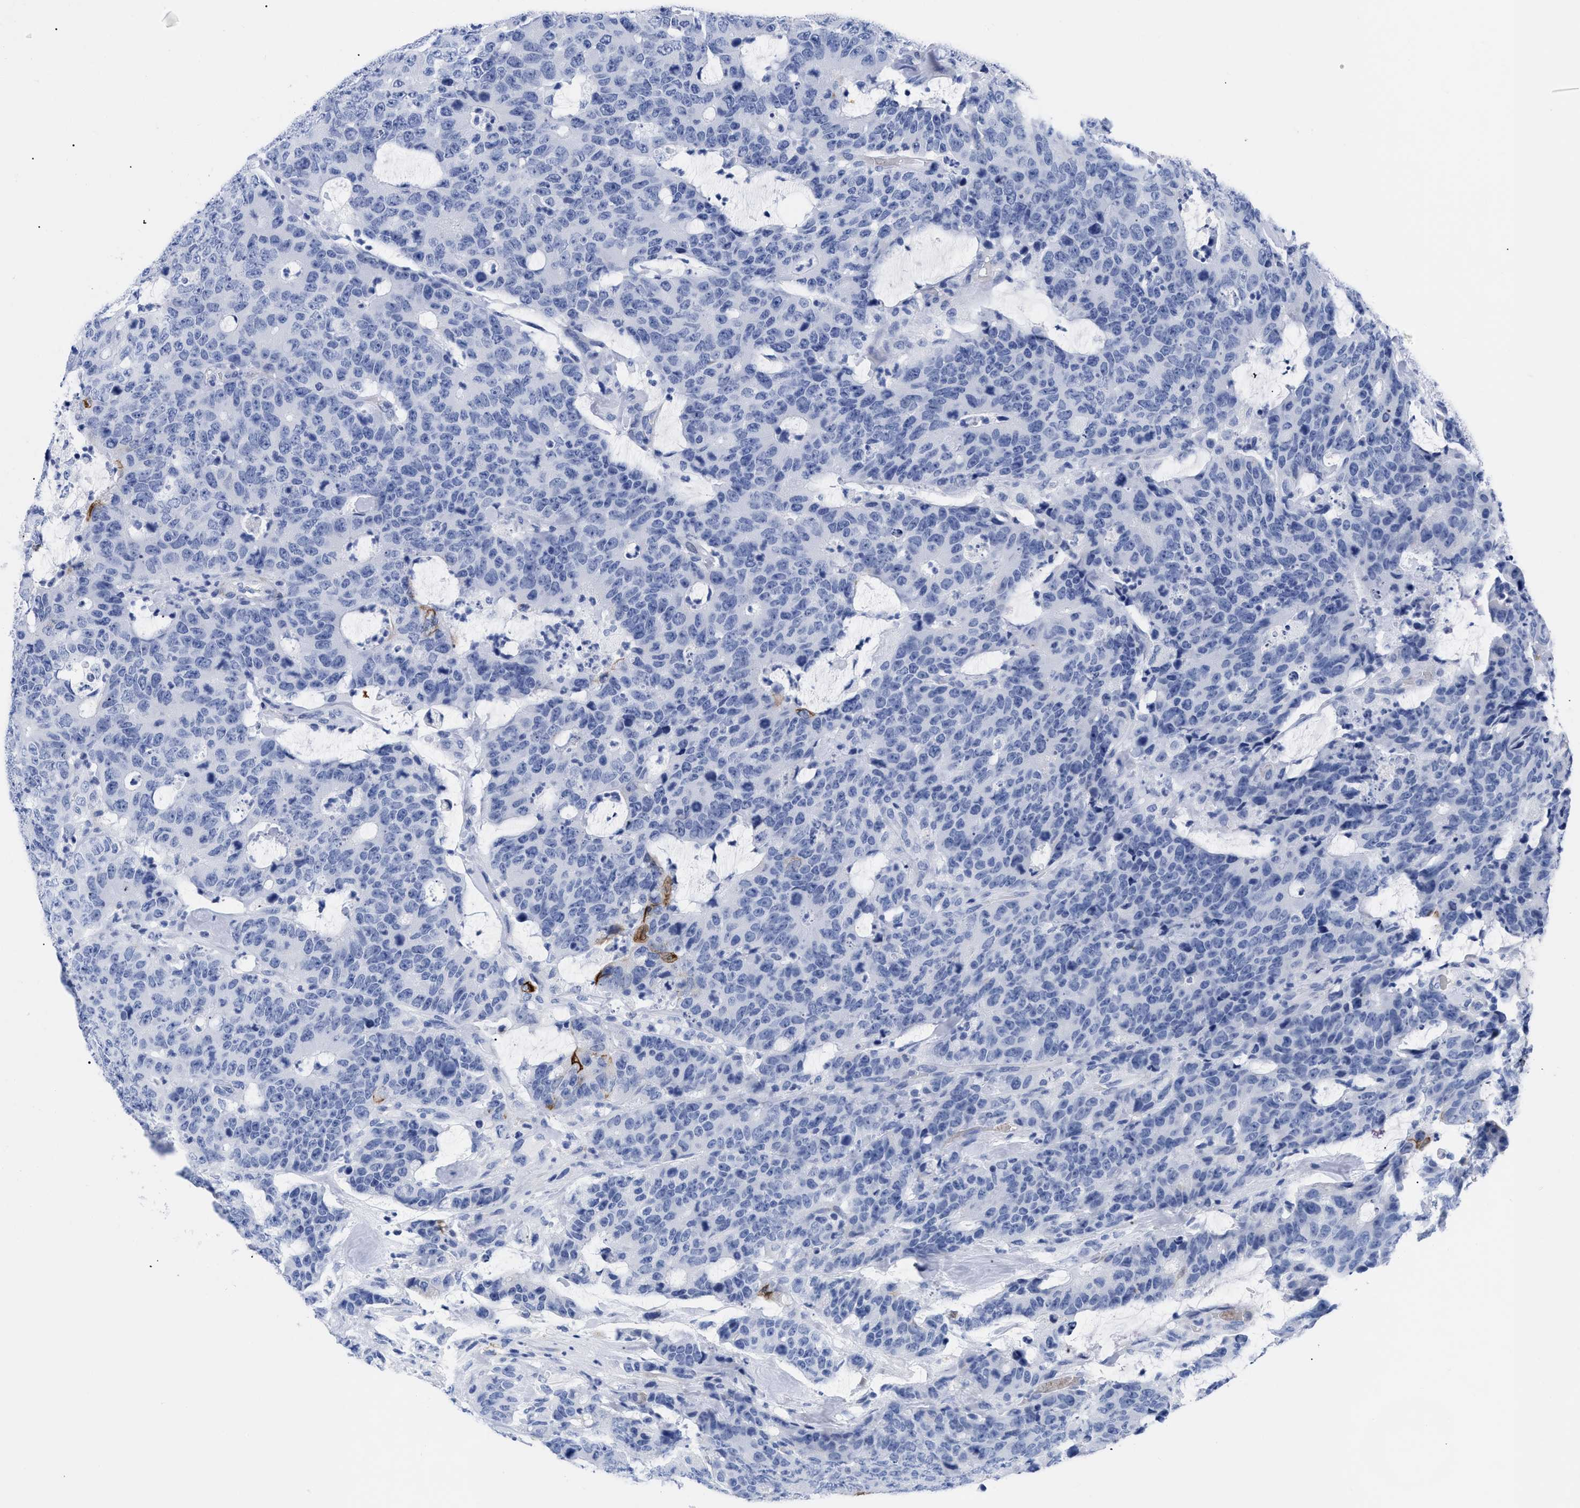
{"staining": {"intensity": "negative", "quantity": "none", "location": "none"}, "tissue": "colorectal cancer", "cell_type": "Tumor cells", "image_type": "cancer", "snomed": [{"axis": "morphology", "description": "Adenocarcinoma, NOS"}, {"axis": "topography", "description": "Colon"}], "caption": "Tumor cells are negative for brown protein staining in colorectal adenocarcinoma.", "gene": "DUSP26", "patient": {"sex": "female", "age": 86}}